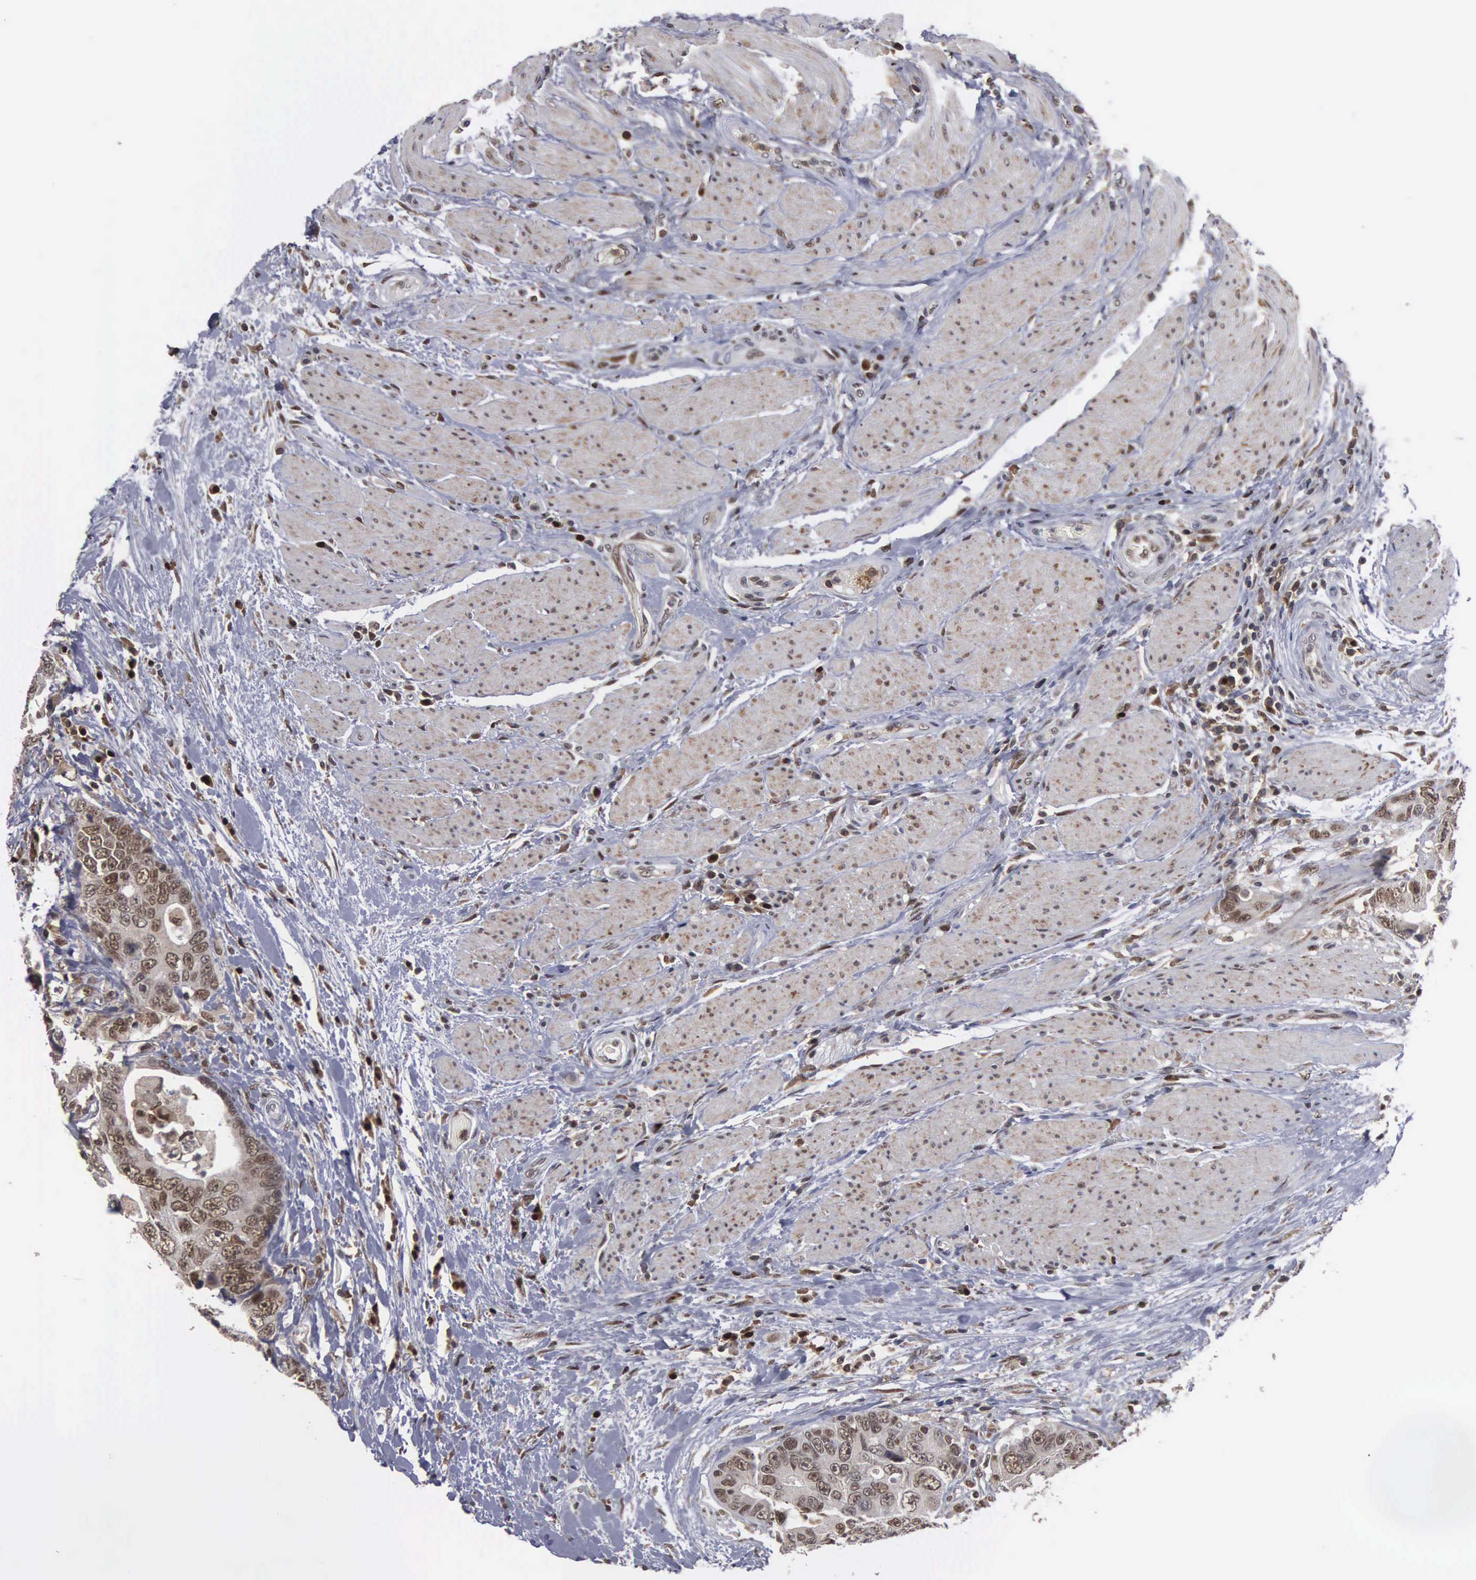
{"staining": {"intensity": "moderate", "quantity": ">75%", "location": "nuclear"}, "tissue": "colorectal cancer", "cell_type": "Tumor cells", "image_type": "cancer", "snomed": [{"axis": "morphology", "description": "Adenocarcinoma, NOS"}, {"axis": "topography", "description": "Rectum"}], "caption": "This is a histology image of immunohistochemistry staining of colorectal adenocarcinoma, which shows moderate expression in the nuclear of tumor cells.", "gene": "TRMT5", "patient": {"sex": "female", "age": 67}}